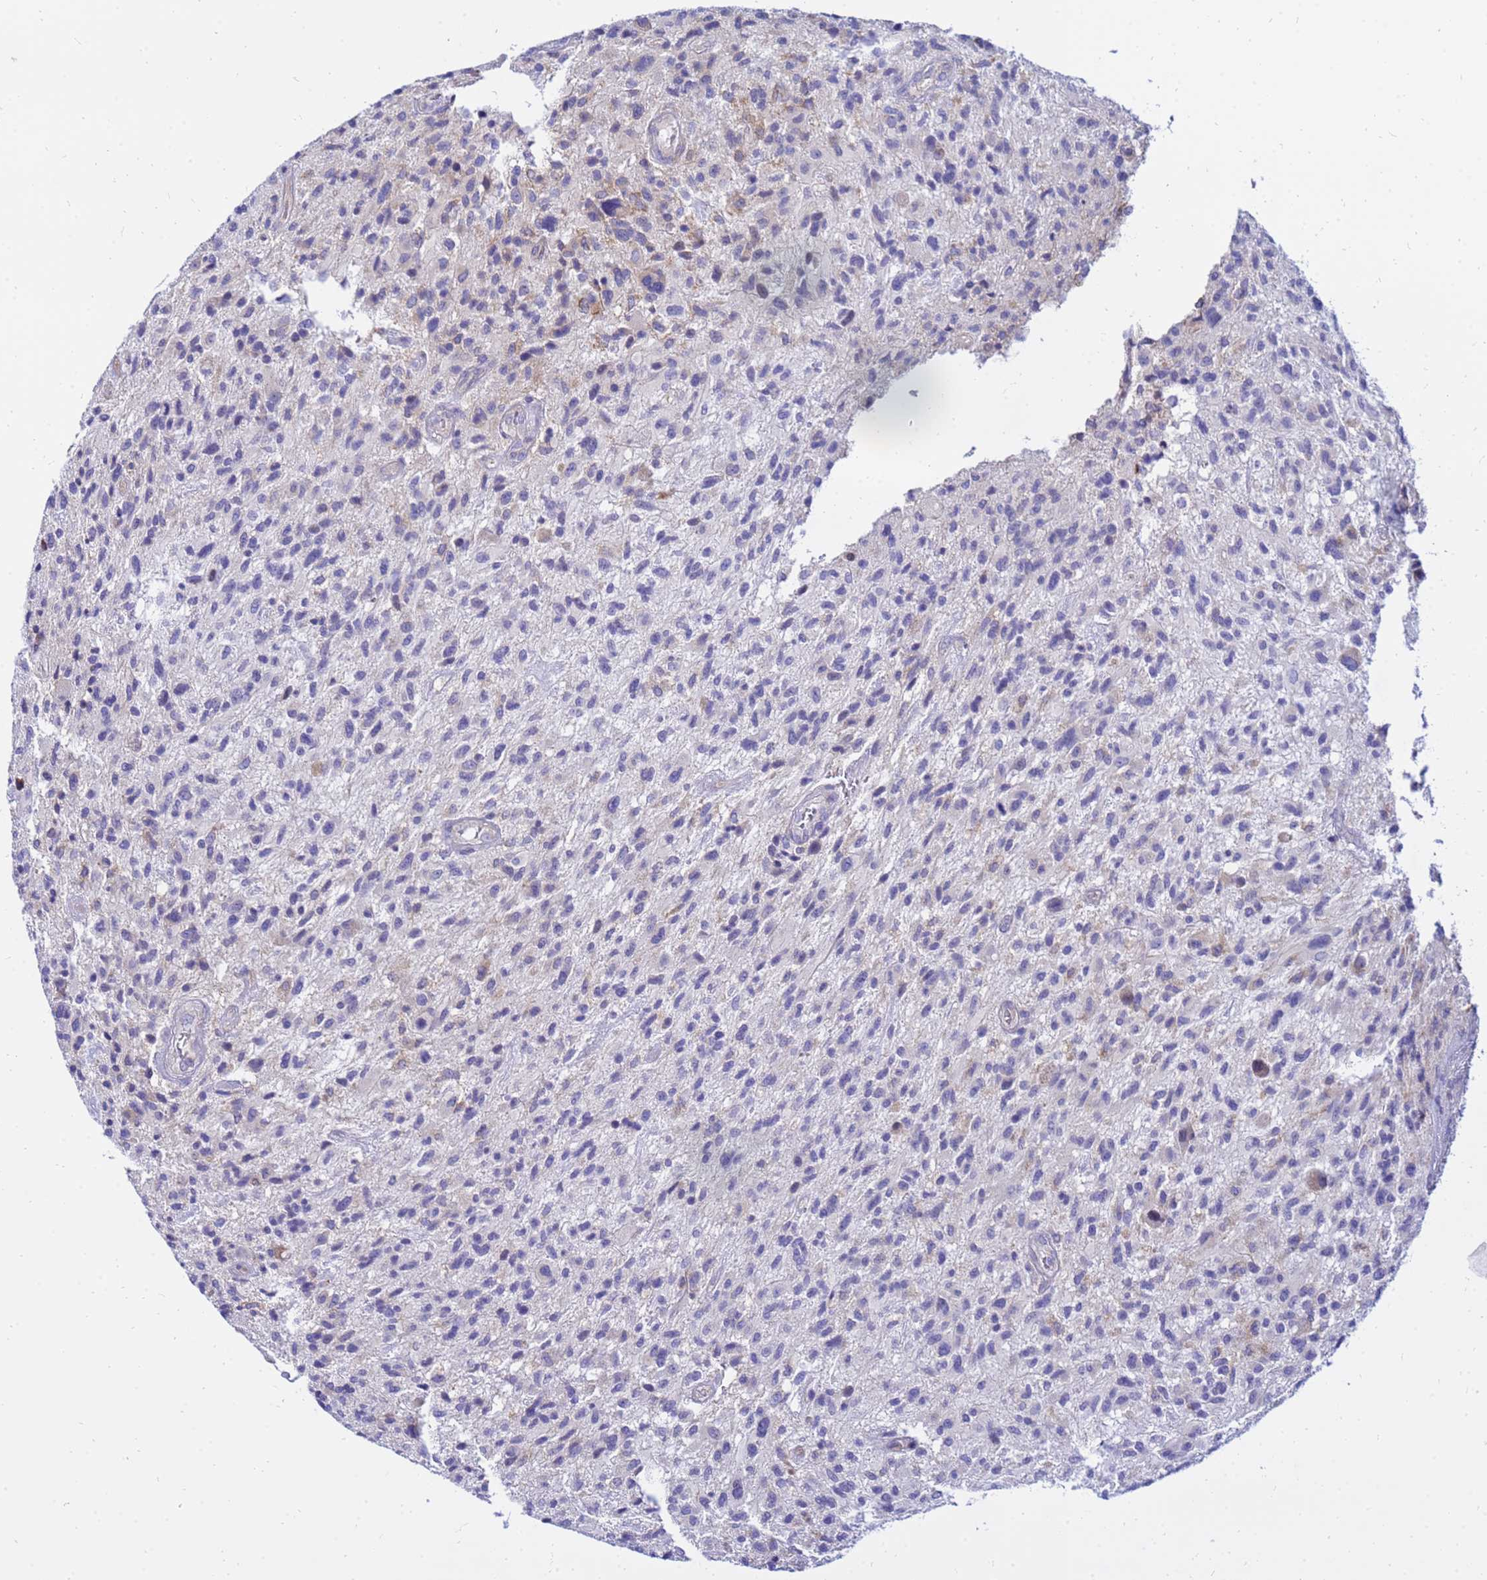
{"staining": {"intensity": "negative", "quantity": "none", "location": "none"}, "tissue": "glioma", "cell_type": "Tumor cells", "image_type": "cancer", "snomed": [{"axis": "morphology", "description": "Glioma, malignant, High grade"}, {"axis": "topography", "description": "Brain"}], "caption": "A photomicrograph of high-grade glioma (malignant) stained for a protein reveals no brown staining in tumor cells.", "gene": "HERC5", "patient": {"sex": "male", "age": 47}}